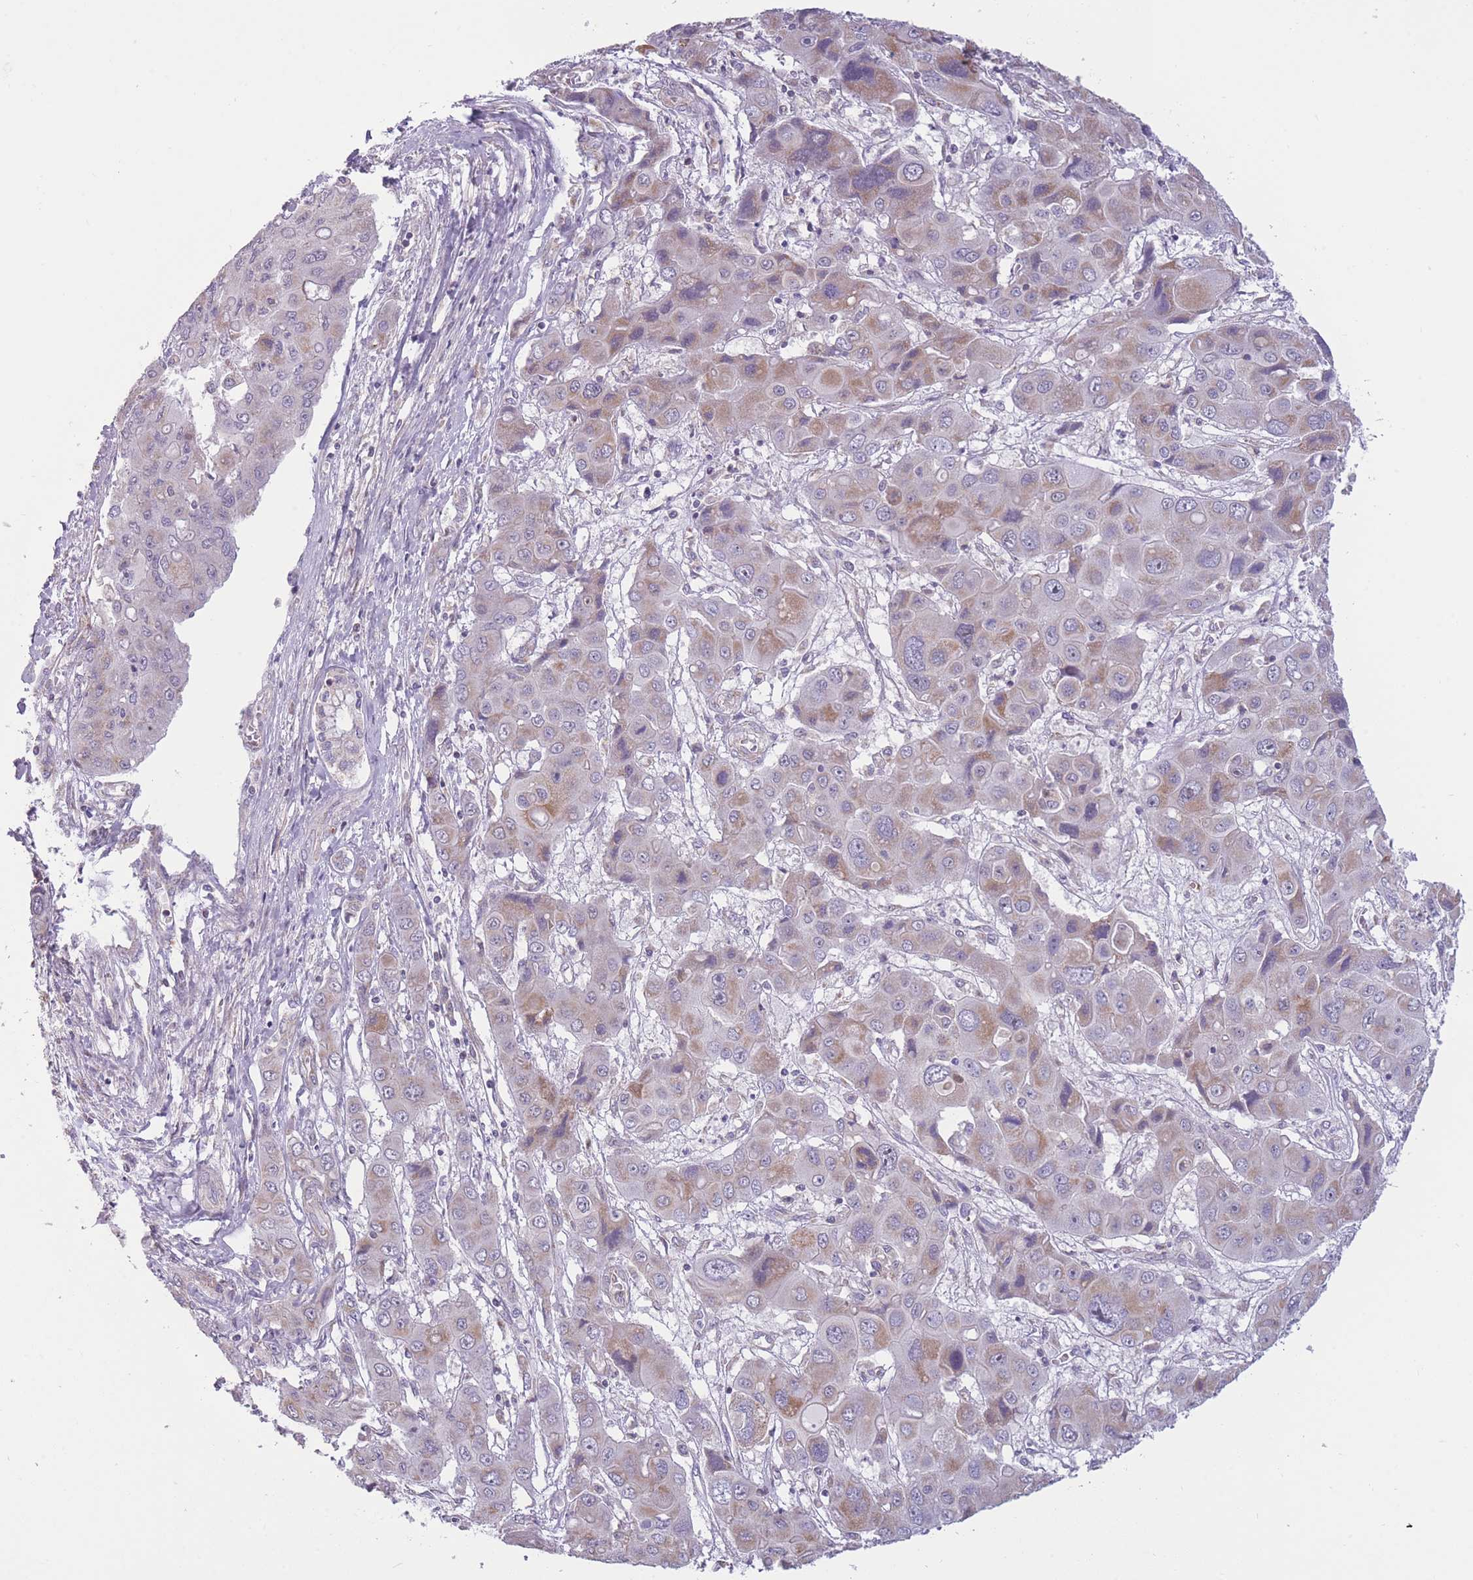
{"staining": {"intensity": "moderate", "quantity": "25%-75%", "location": "cytoplasmic/membranous"}, "tissue": "liver cancer", "cell_type": "Tumor cells", "image_type": "cancer", "snomed": [{"axis": "morphology", "description": "Cholangiocarcinoma"}, {"axis": "topography", "description": "Liver"}], "caption": "Liver cancer (cholangiocarcinoma) stained with a protein marker reveals moderate staining in tumor cells.", "gene": "MRPS18C", "patient": {"sex": "male", "age": 67}}